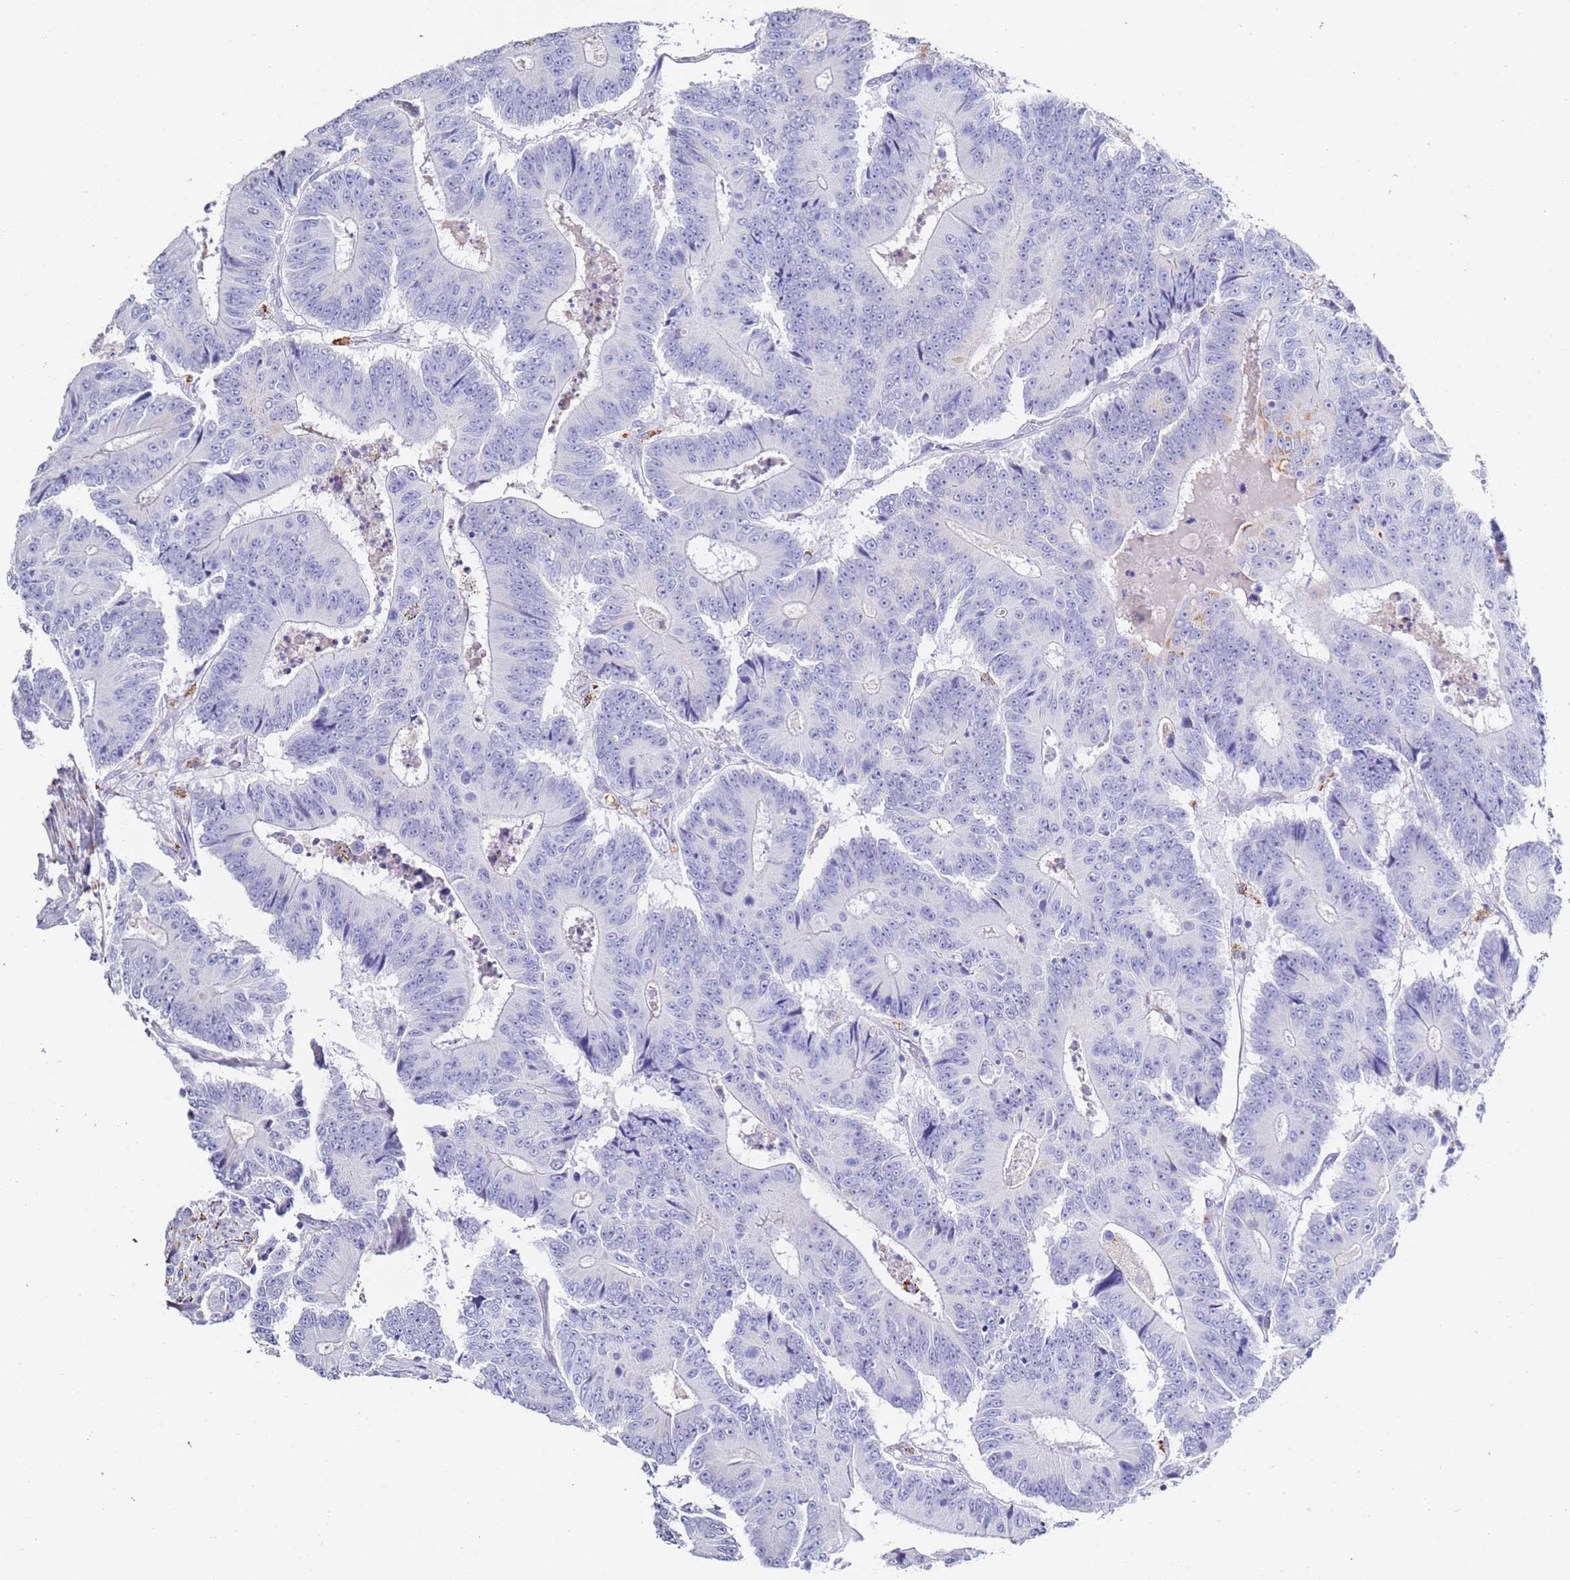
{"staining": {"intensity": "negative", "quantity": "none", "location": "none"}, "tissue": "colorectal cancer", "cell_type": "Tumor cells", "image_type": "cancer", "snomed": [{"axis": "morphology", "description": "Adenocarcinoma, NOS"}, {"axis": "topography", "description": "Colon"}], "caption": "Tumor cells are negative for protein expression in human adenocarcinoma (colorectal).", "gene": "PTBP2", "patient": {"sex": "male", "age": 83}}